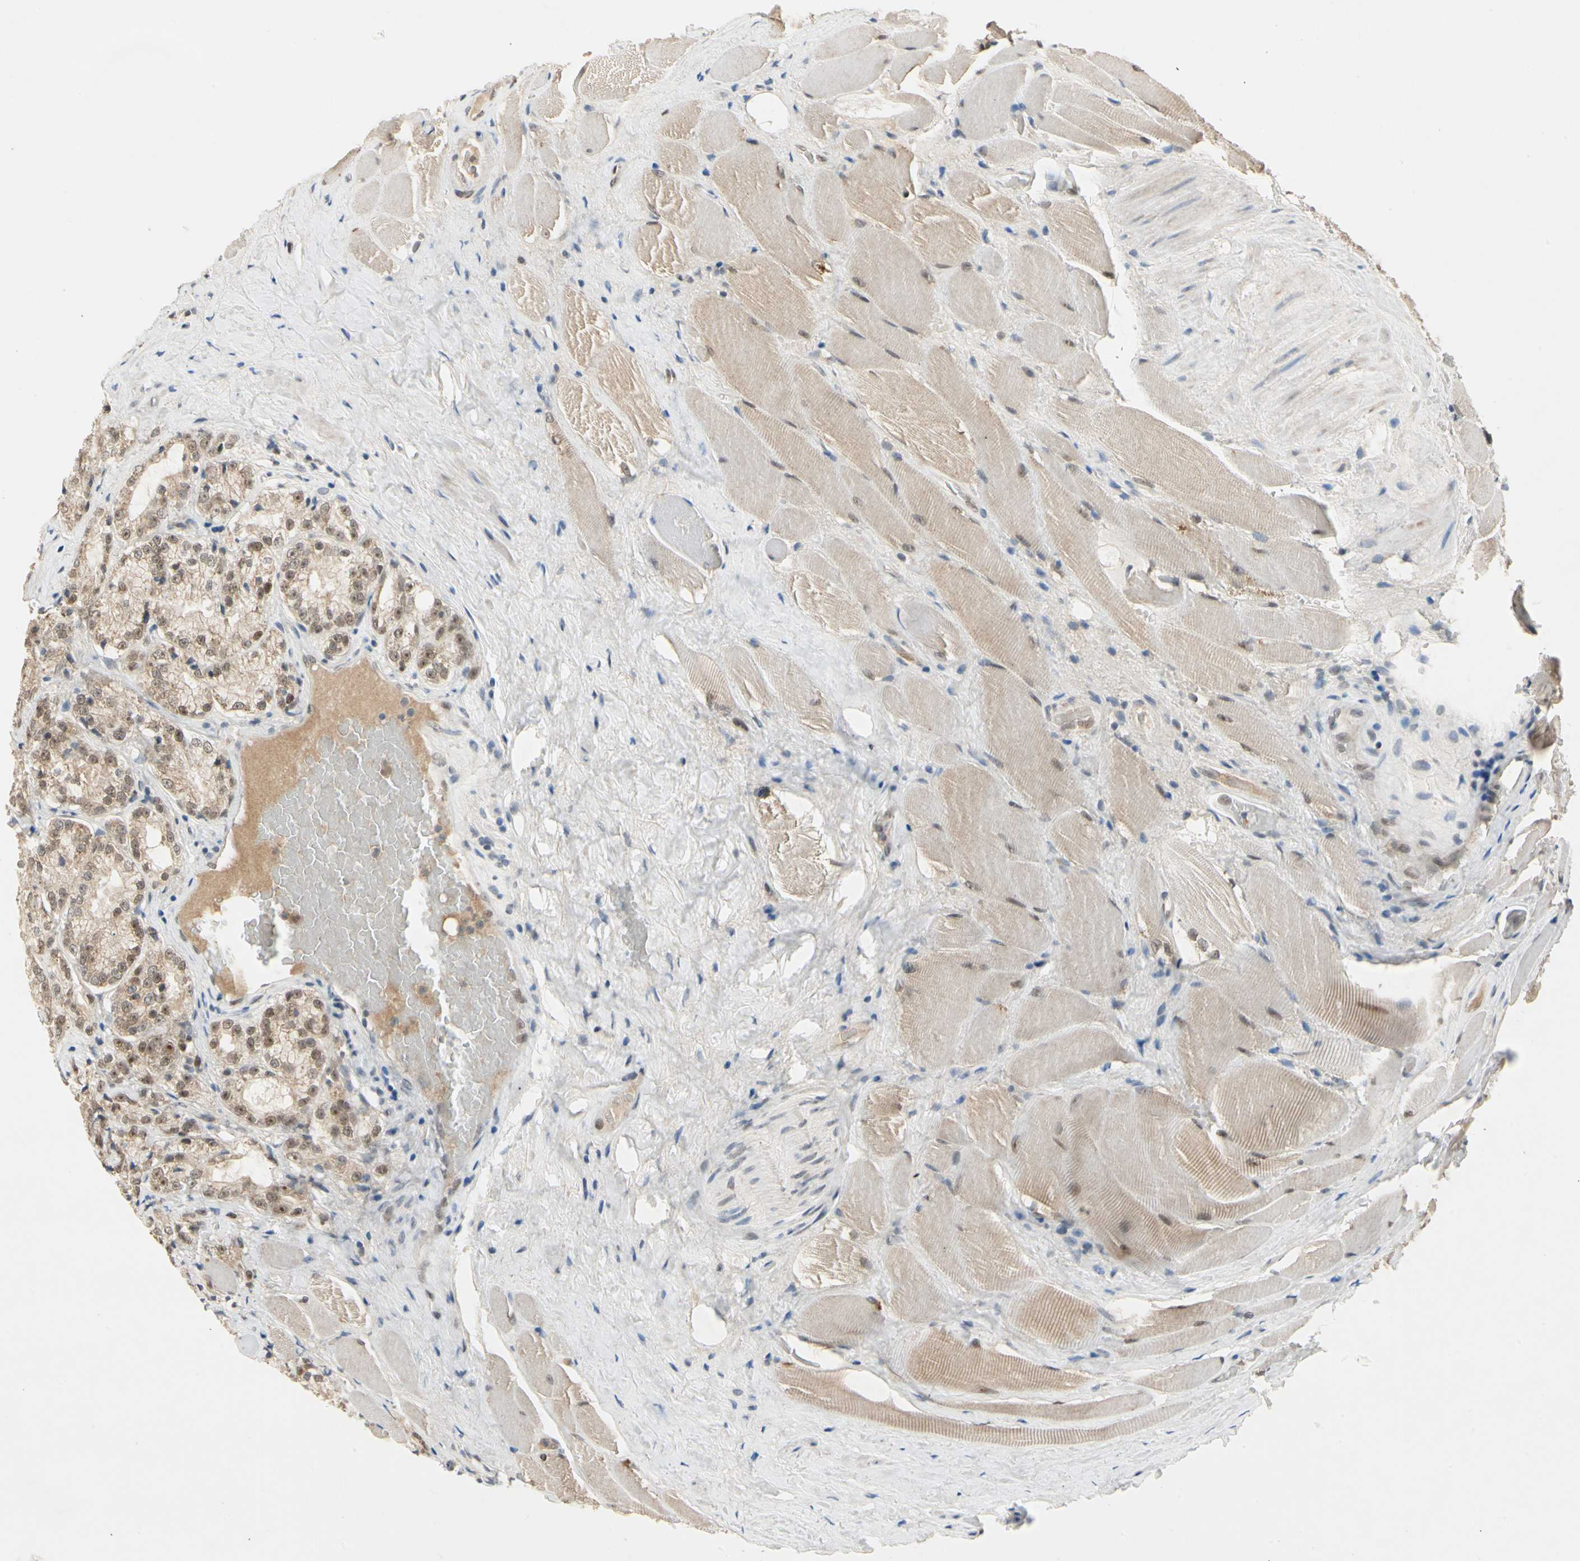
{"staining": {"intensity": "weak", "quantity": ">75%", "location": "cytoplasmic/membranous,nuclear"}, "tissue": "prostate cancer", "cell_type": "Tumor cells", "image_type": "cancer", "snomed": [{"axis": "morphology", "description": "Adenocarcinoma, High grade"}, {"axis": "topography", "description": "Prostate"}], "caption": "Brown immunohistochemical staining in prostate cancer exhibits weak cytoplasmic/membranous and nuclear positivity in about >75% of tumor cells. (DAB (3,3'-diaminobenzidine) IHC, brown staining for protein, blue staining for nuclei).", "gene": "RIOX2", "patient": {"sex": "male", "age": 73}}